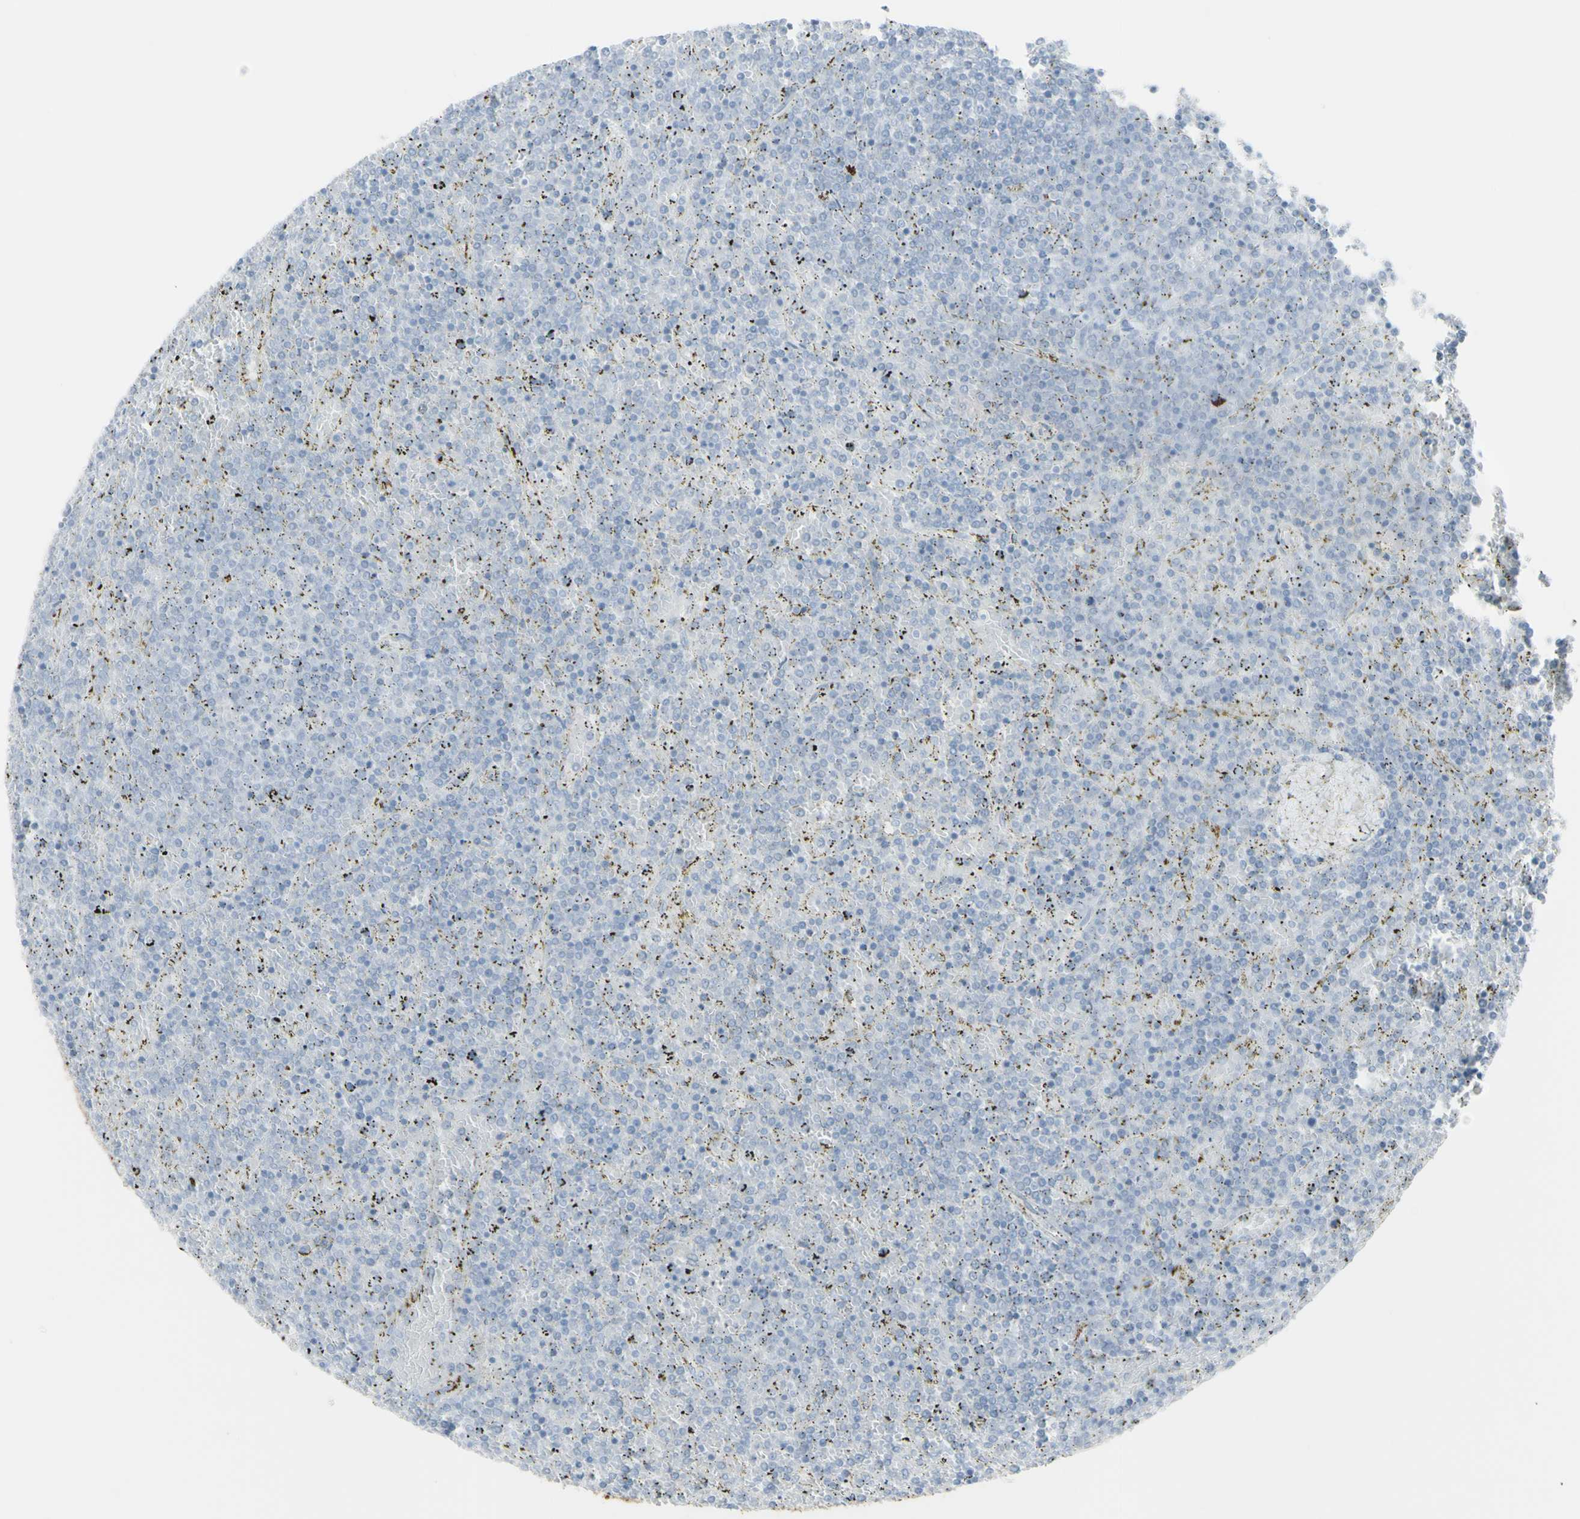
{"staining": {"intensity": "negative", "quantity": "none", "location": "none"}, "tissue": "lymphoma", "cell_type": "Tumor cells", "image_type": "cancer", "snomed": [{"axis": "morphology", "description": "Malignant lymphoma, non-Hodgkin's type, Low grade"}, {"axis": "topography", "description": "Spleen"}], "caption": "DAB (3,3'-diaminobenzidine) immunohistochemical staining of low-grade malignant lymphoma, non-Hodgkin's type demonstrates no significant expression in tumor cells.", "gene": "ENSG00000198211", "patient": {"sex": "female", "age": 77}}